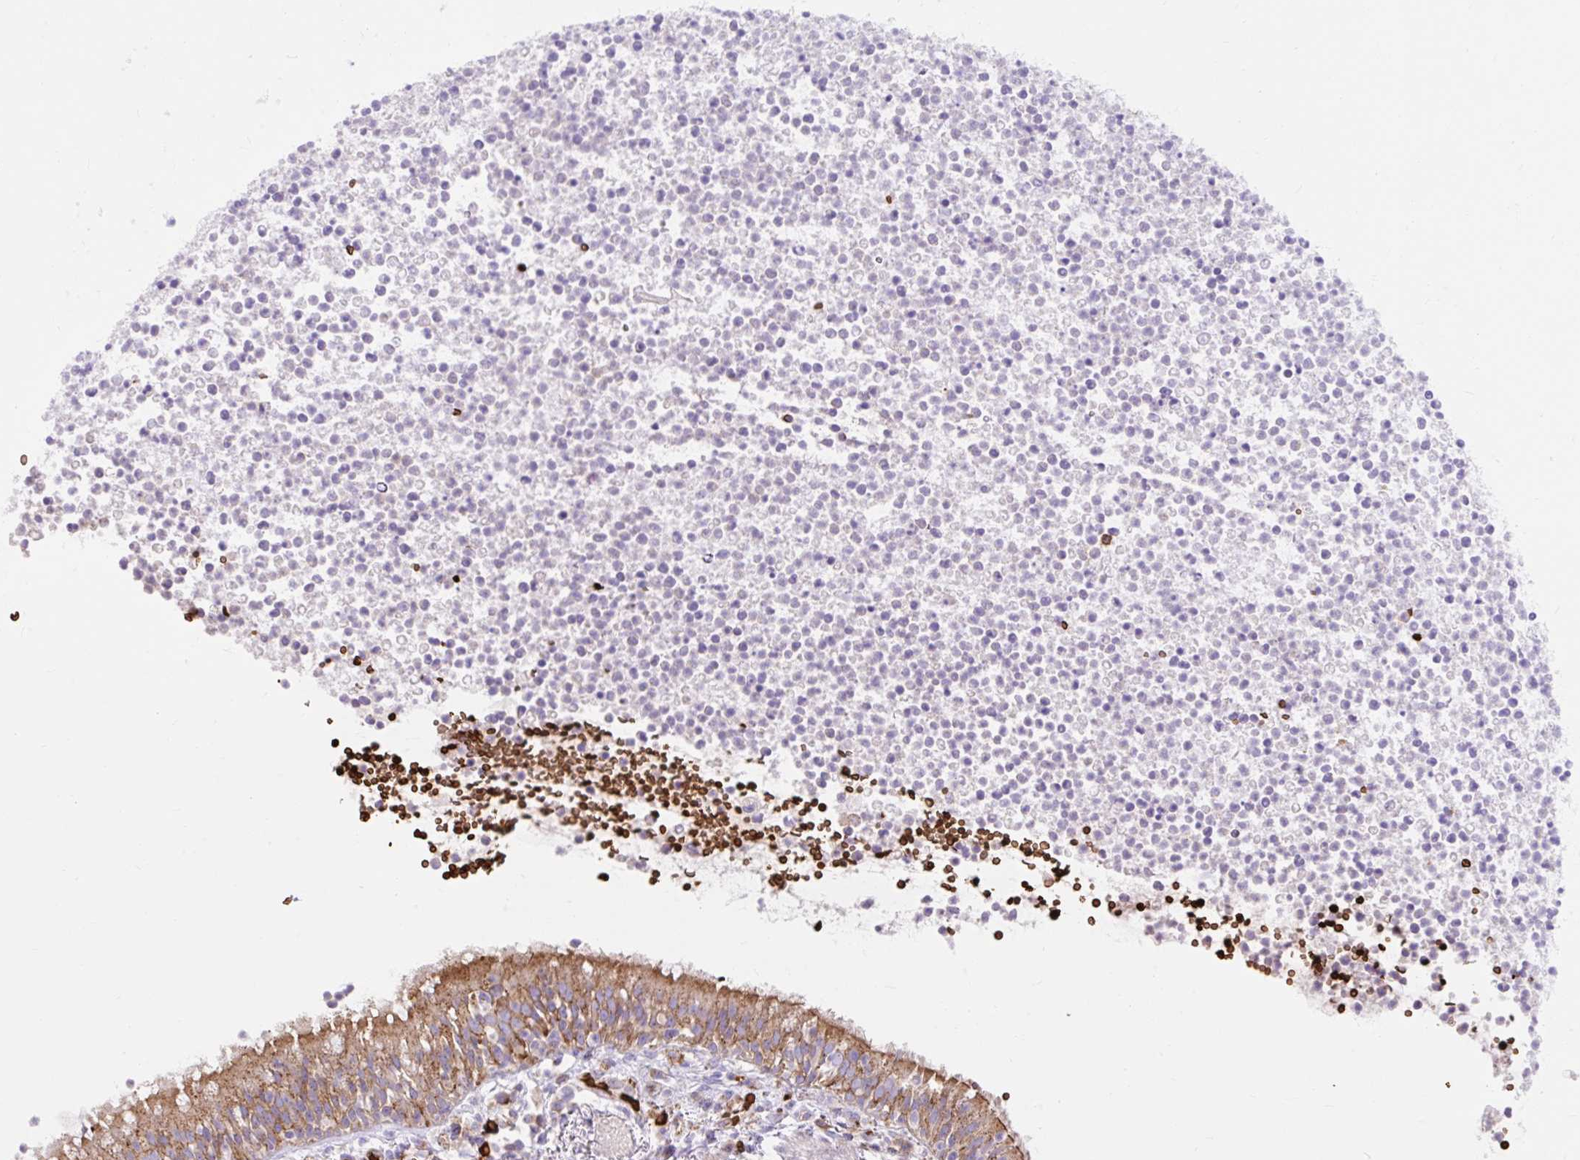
{"staining": {"intensity": "moderate", "quantity": ">75%", "location": "cytoplasmic/membranous"}, "tissue": "bronchus", "cell_type": "Respiratory epithelial cells", "image_type": "normal", "snomed": [{"axis": "morphology", "description": "Normal tissue, NOS"}, {"axis": "topography", "description": "Cartilage tissue"}, {"axis": "topography", "description": "Bronchus"}], "caption": "Immunohistochemical staining of benign human bronchus shows >75% levels of moderate cytoplasmic/membranous protein expression in approximately >75% of respiratory epithelial cells.", "gene": "HIP1R", "patient": {"sex": "male", "age": 56}}